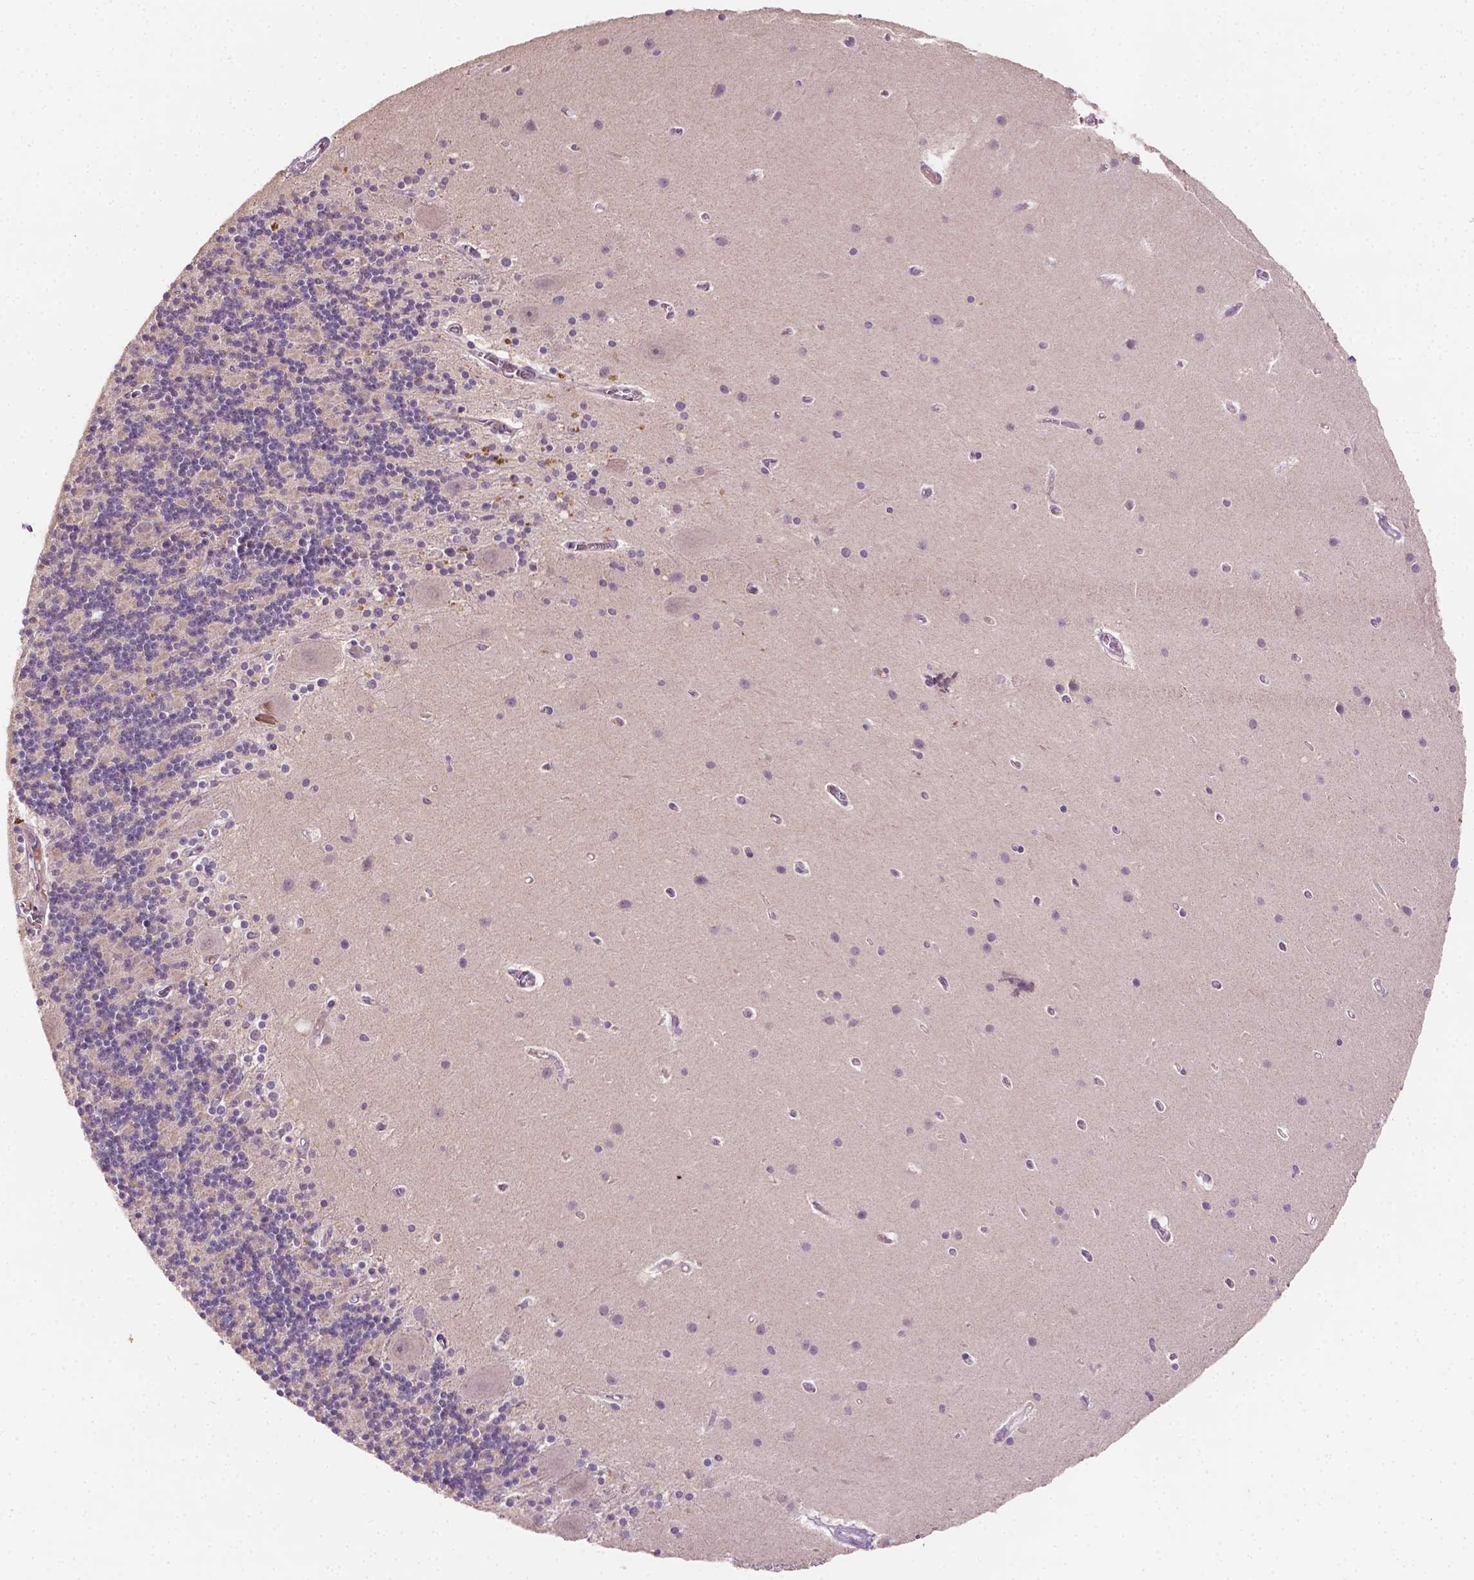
{"staining": {"intensity": "negative", "quantity": "none", "location": "none"}, "tissue": "cerebellum", "cell_type": "Cells in granular layer", "image_type": "normal", "snomed": [{"axis": "morphology", "description": "Normal tissue, NOS"}, {"axis": "topography", "description": "Cerebellum"}], "caption": "IHC image of normal cerebellum: cerebellum stained with DAB demonstrates no significant protein staining in cells in granular layer.", "gene": "MROH6", "patient": {"sex": "male", "age": 70}}